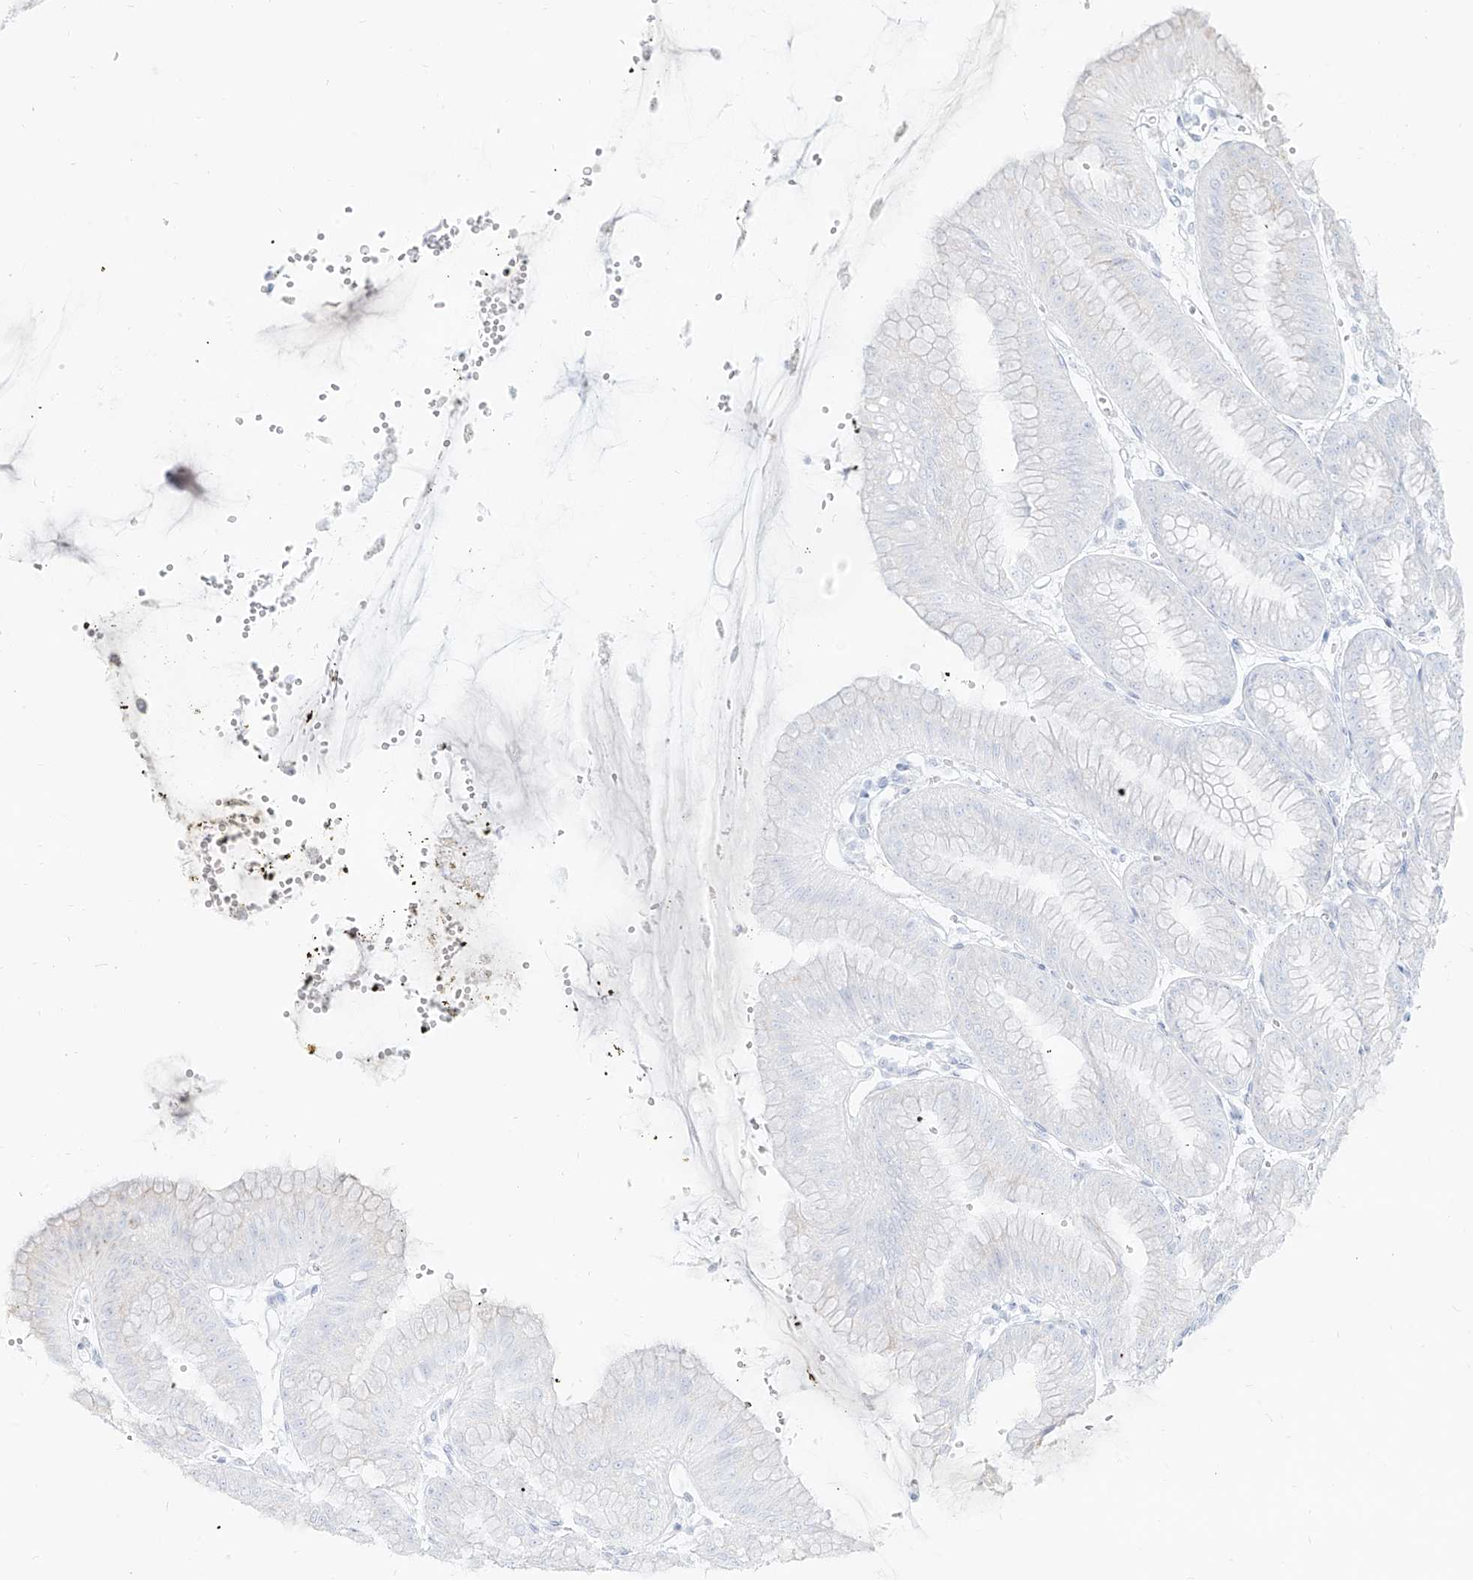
{"staining": {"intensity": "negative", "quantity": "none", "location": "none"}, "tissue": "stomach", "cell_type": "Glandular cells", "image_type": "normal", "snomed": [{"axis": "morphology", "description": "Normal tissue, NOS"}, {"axis": "topography", "description": "Stomach, lower"}], "caption": "A high-resolution micrograph shows IHC staining of benign stomach, which shows no significant expression in glandular cells. (IHC, brightfield microscopy, high magnification).", "gene": "MTX2", "patient": {"sex": "male", "age": 71}}